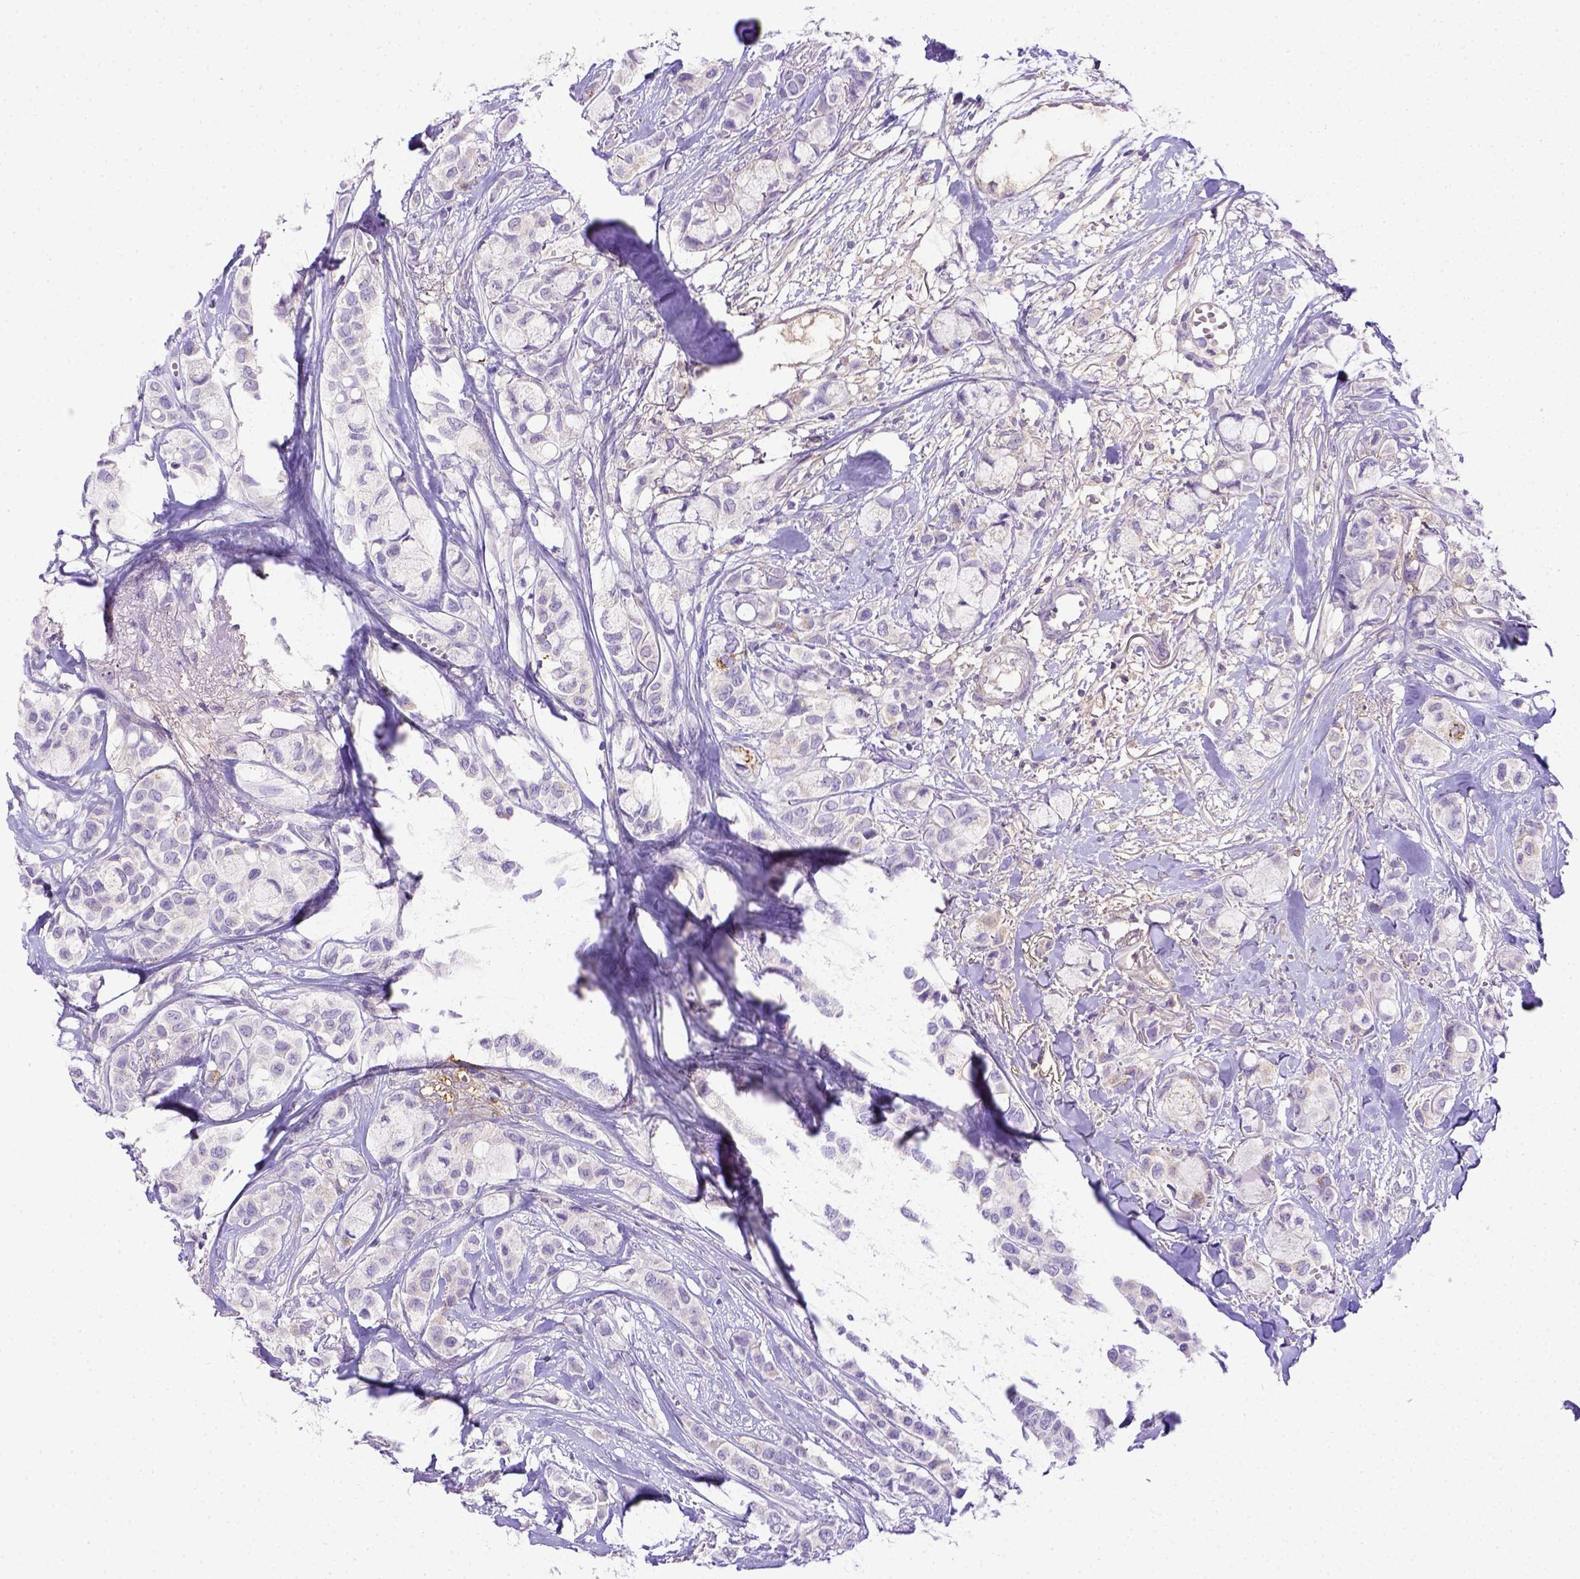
{"staining": {"intensity": "negative", "quantity": "none", "location": "none"}, "tissue": "breast cancer", "cell_type": "Tumor cells", "image_type": "cancer", "snomed": [{"axis": "morphology", "description": "Duct carcinoma"}, {"axis": "topography", "description": "Breast"}], "caption": "IHC micrograph of neoplastic tissue: invasive ductal carcinoma (breast) stained with DAB reveals no significant protein positivity in tumor cells.", "gene": "B3GAT1", "patient": {"sex": "female", "age": 85}}